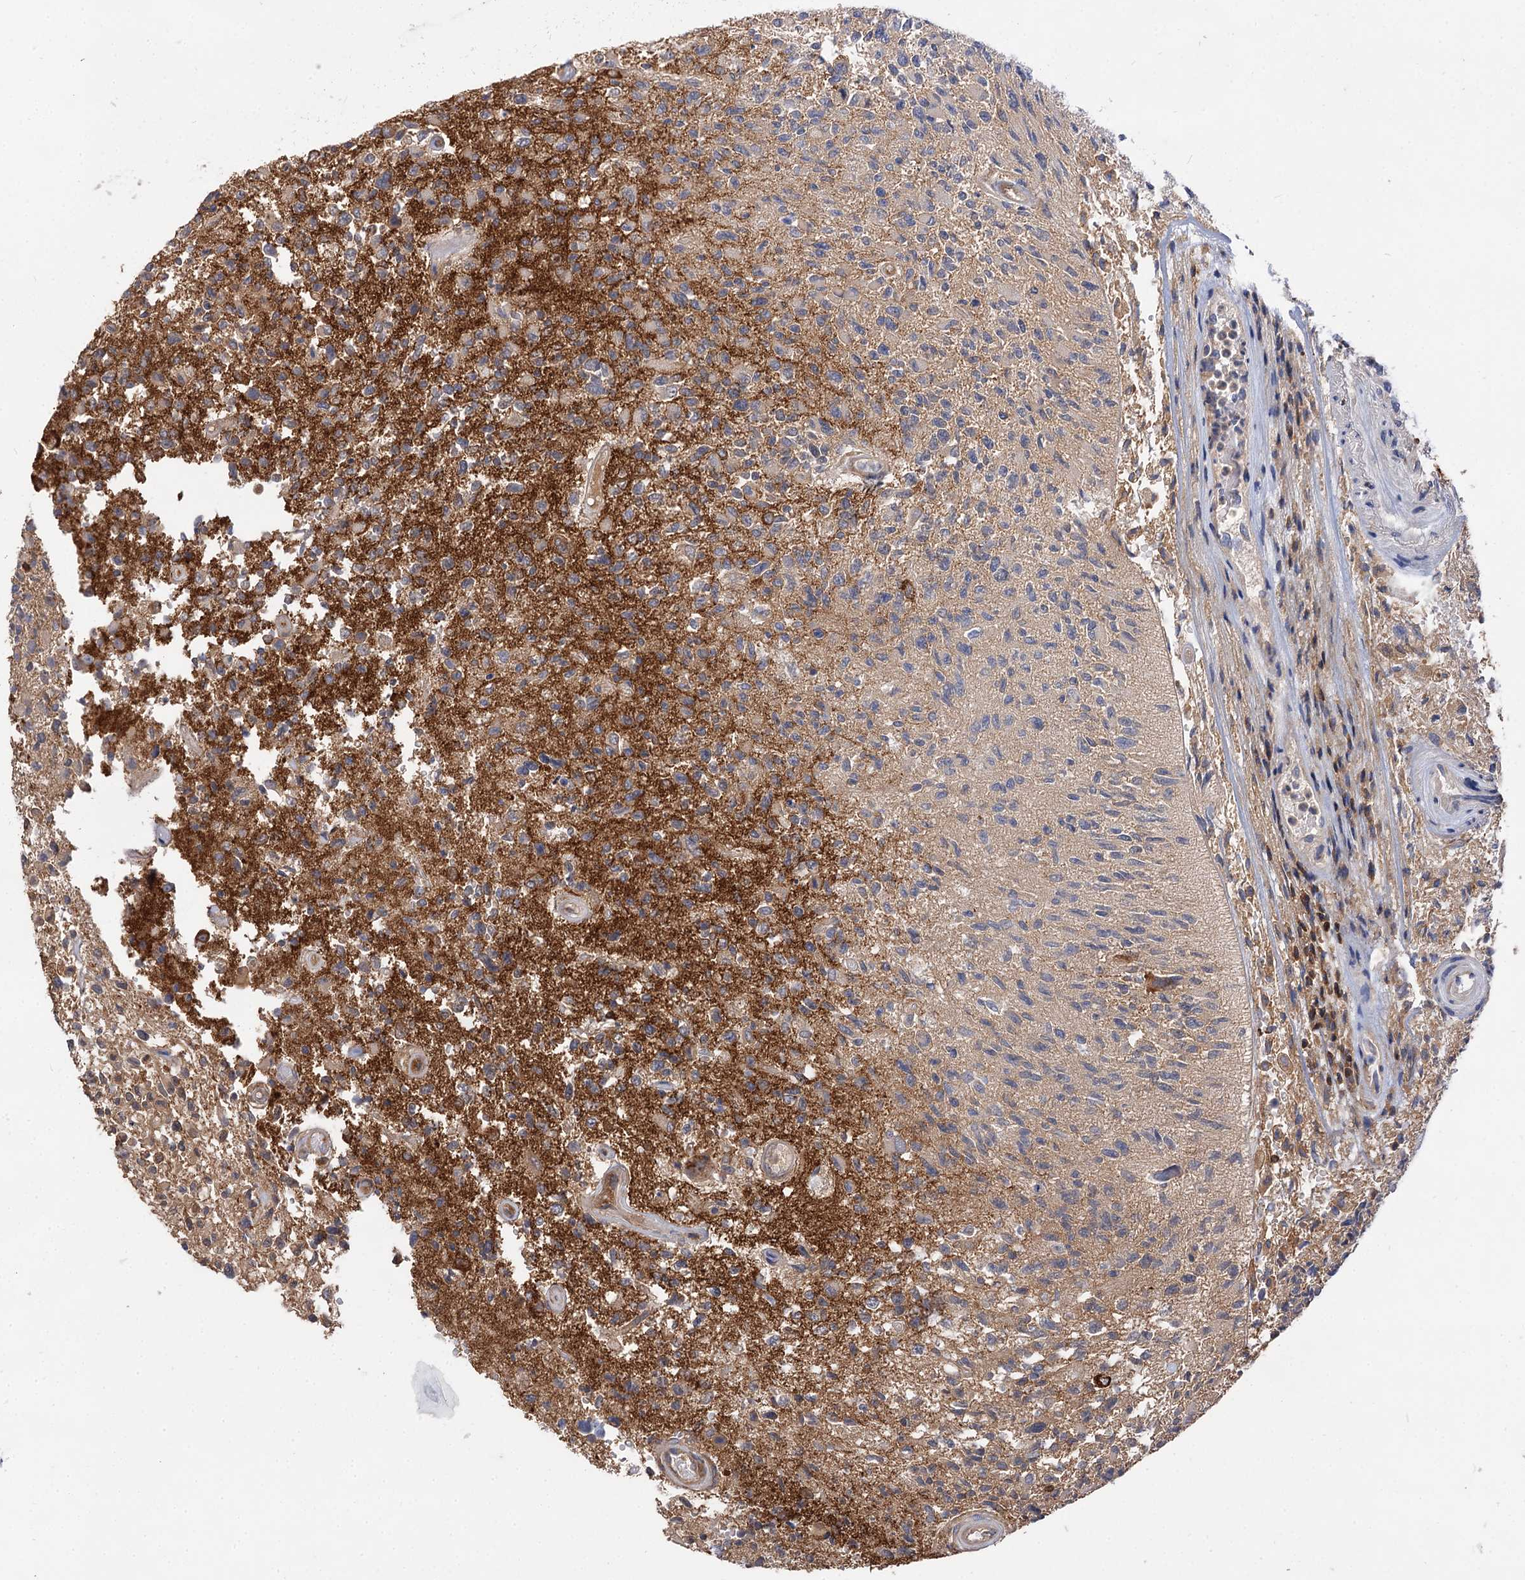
{"staining": {"intensity": "strong", "quantity": "<25%", "location": "cytoplasmic/membranous"}, "tissue": "glioma", "cell_type": "Tumor cells", "image_type": "cancer", "snomed": [{"axis": "morphology", "description": "Glioma, malignant, High grade"}, {"axis": "morphology", "description": "Glioblastoma, NOS"}, {"axis": "topography", "description": "Brain"}], "caption": "Immunohistochemistry of human glioma demonstrates medium levels of strong cytoplasmic/membranous expression in approximately <25% of tumor cells.", "gene": "PACS1", "patient": {"sex": "male", "age": 60}}